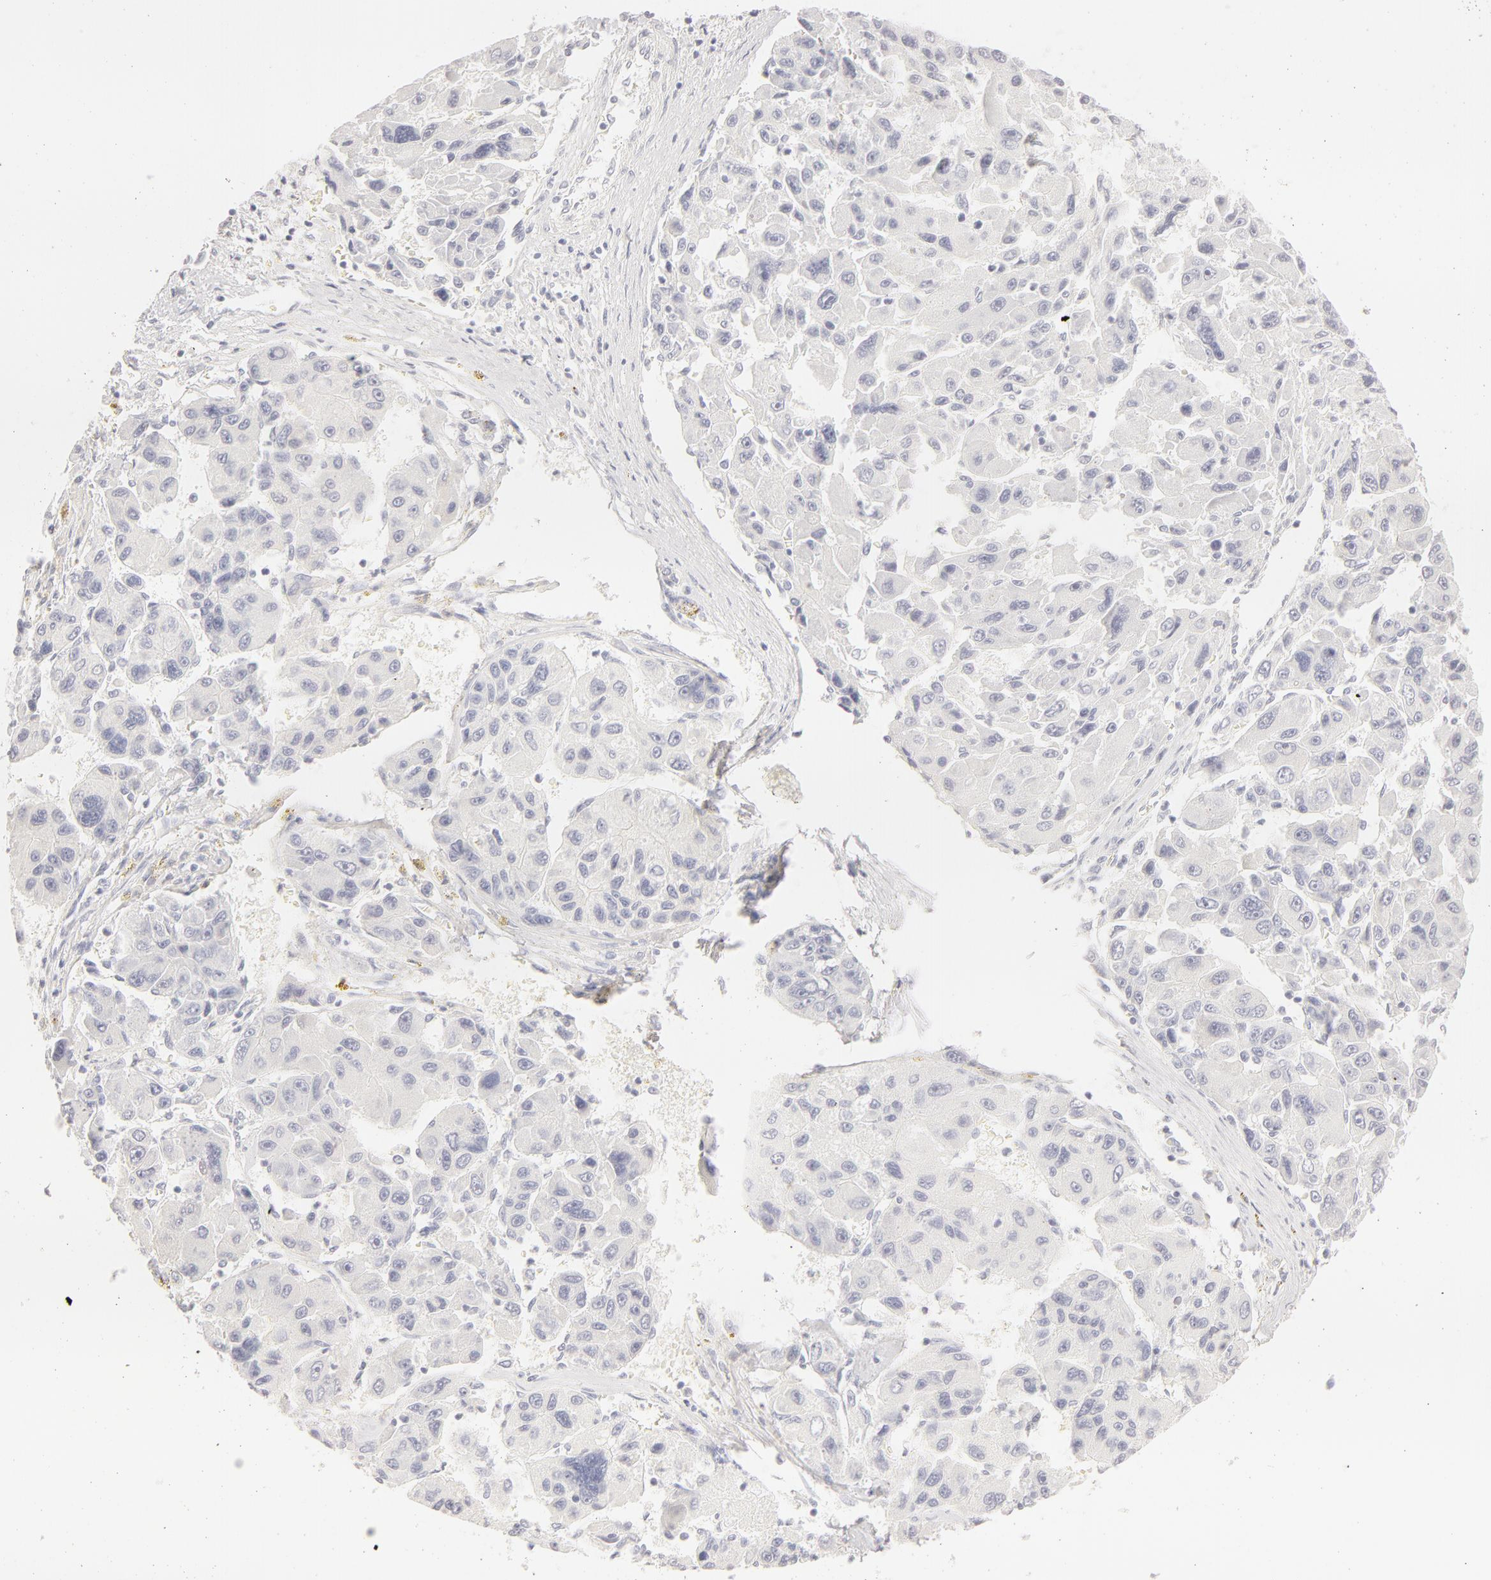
{"staining": {"intensity": "negative", "quantity": "none", "location": "none"}, "tissue": "liver cancer", "cell_type": "Tumor cells", "image_type": "cancer", "snomed": [{"axis": "morphology", "description": "Carcinoma, Hepatocellular, NOS"}, {"axis": "topography", "description": "Liver"}], "caption": "The histopathology image reveals no staining of tumor cells in hepatocellular carcinoma (liver). (DAB (3,3'-diaminobenzidine) IHC with hematoxylin counter stain).", "gene": "LGALS7B", "patient": {"sex": "male", "age": 64}}